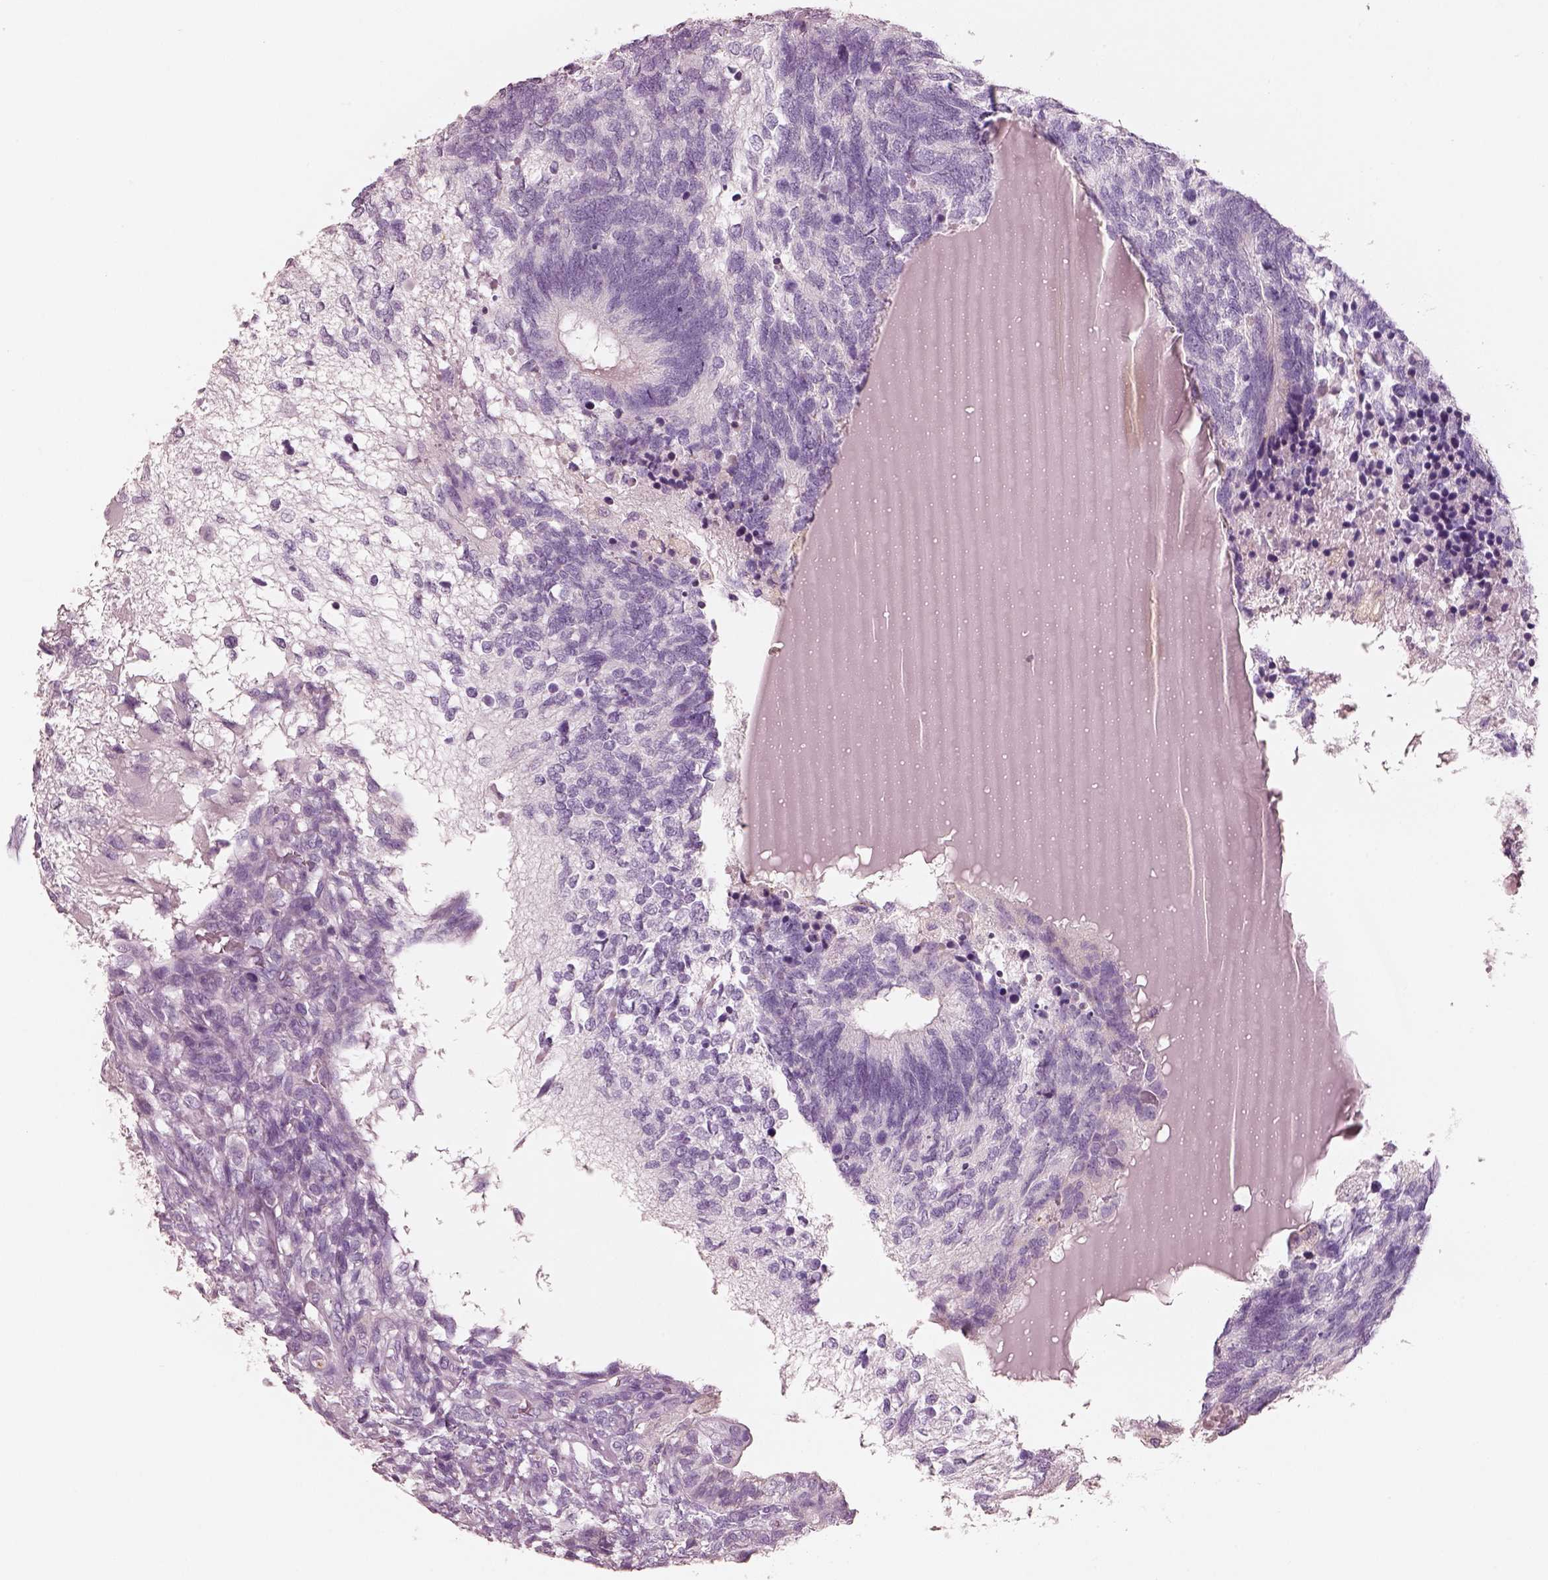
{"staining": {"intensity": "negative", "quantity": "none", "location": "none"}, "tissue": "testis cancer", "cell_type": "Tumor cells", "image_type": "cancer", "snomed": [{"axis": "morphology", "description": "Seminoma, NOS"}, {"axis": "morphology", "description": "Carcinoma, Embryonal, NOS"}, {"axis": "topography", "description": "Testis"}], "caption": "Tumor cells show no significant expression in testis cancer. (DAB (3,3'-diaminobenzidine) IHC with hematoxylin counter stain).", "gene": "PNOC", "patient": {"sex": "male", "age": 41}}